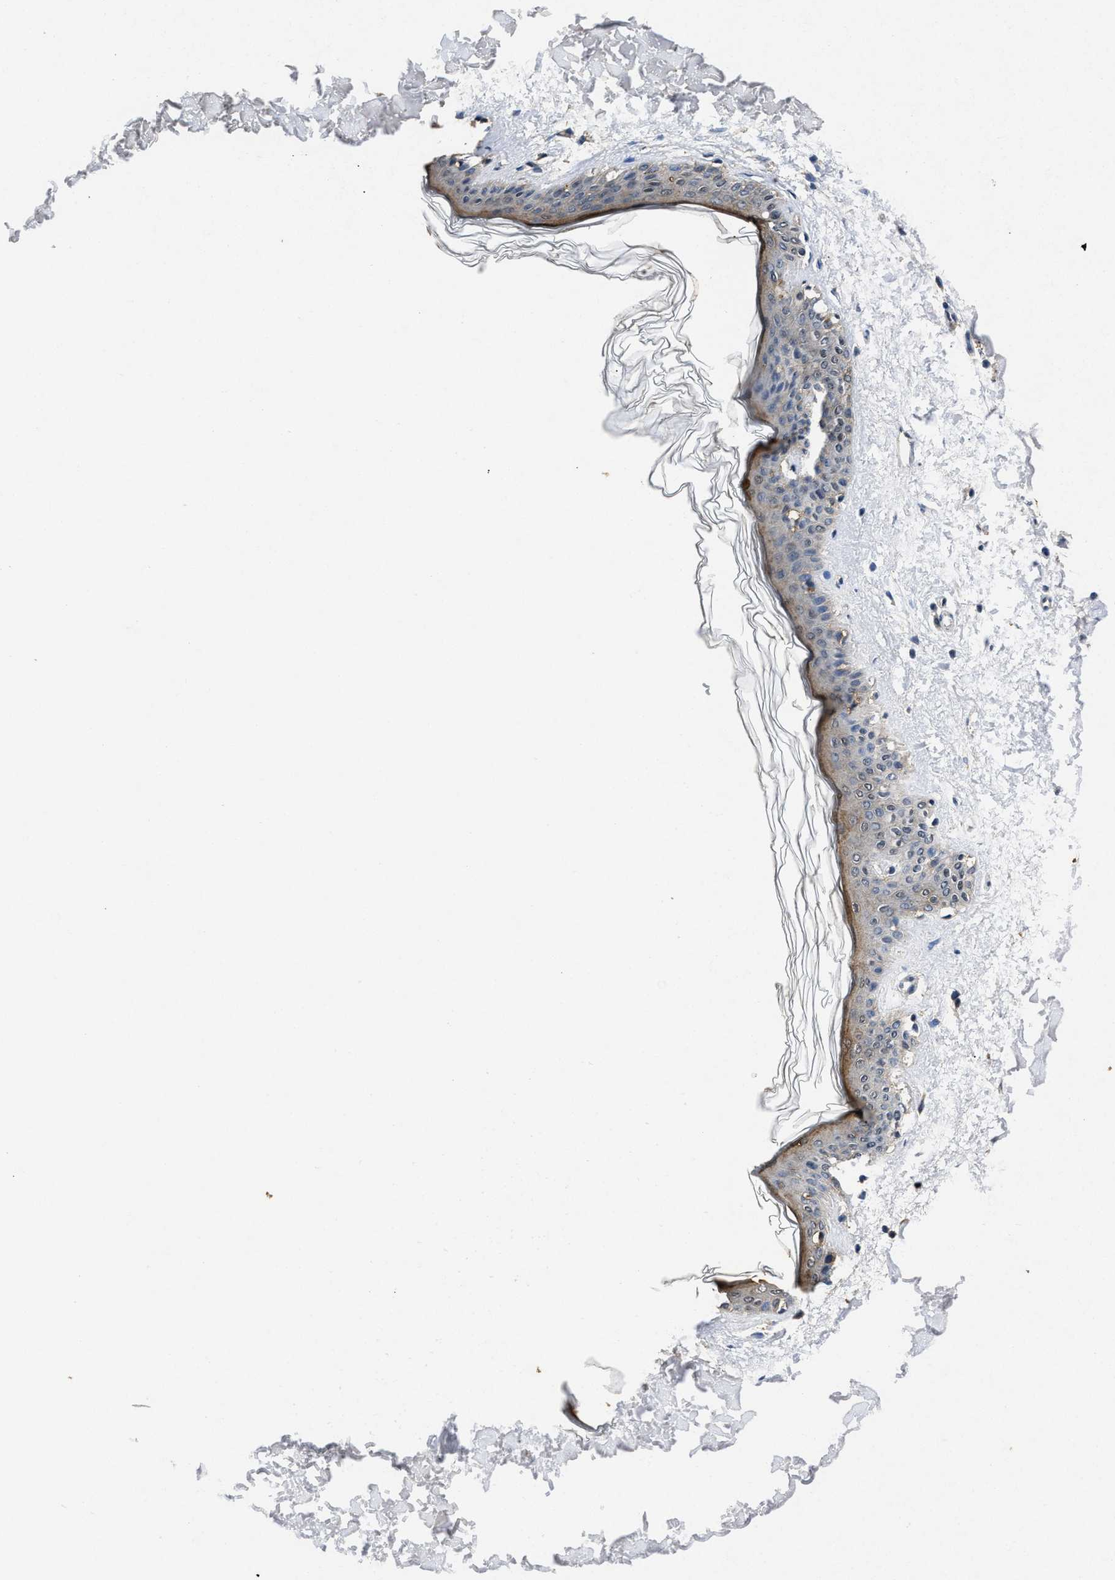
{"staining": {"intensity": "negative", "quantity": "none", "location": "none"}, "tissue": "skin", "cell_type": "Fibroblasts", "image_type": "normal", "snomed": [{"axis": "morphology", "description": "Normal tissue, NOS"}, {"axis": "topography", "description": "Skin"}], "caption": "Skin stained for a protein using immunohistochemistry shows no staining fibroblasts.", "gene": "ACAT2", "patient": {"sex": "female", "age": 41}}